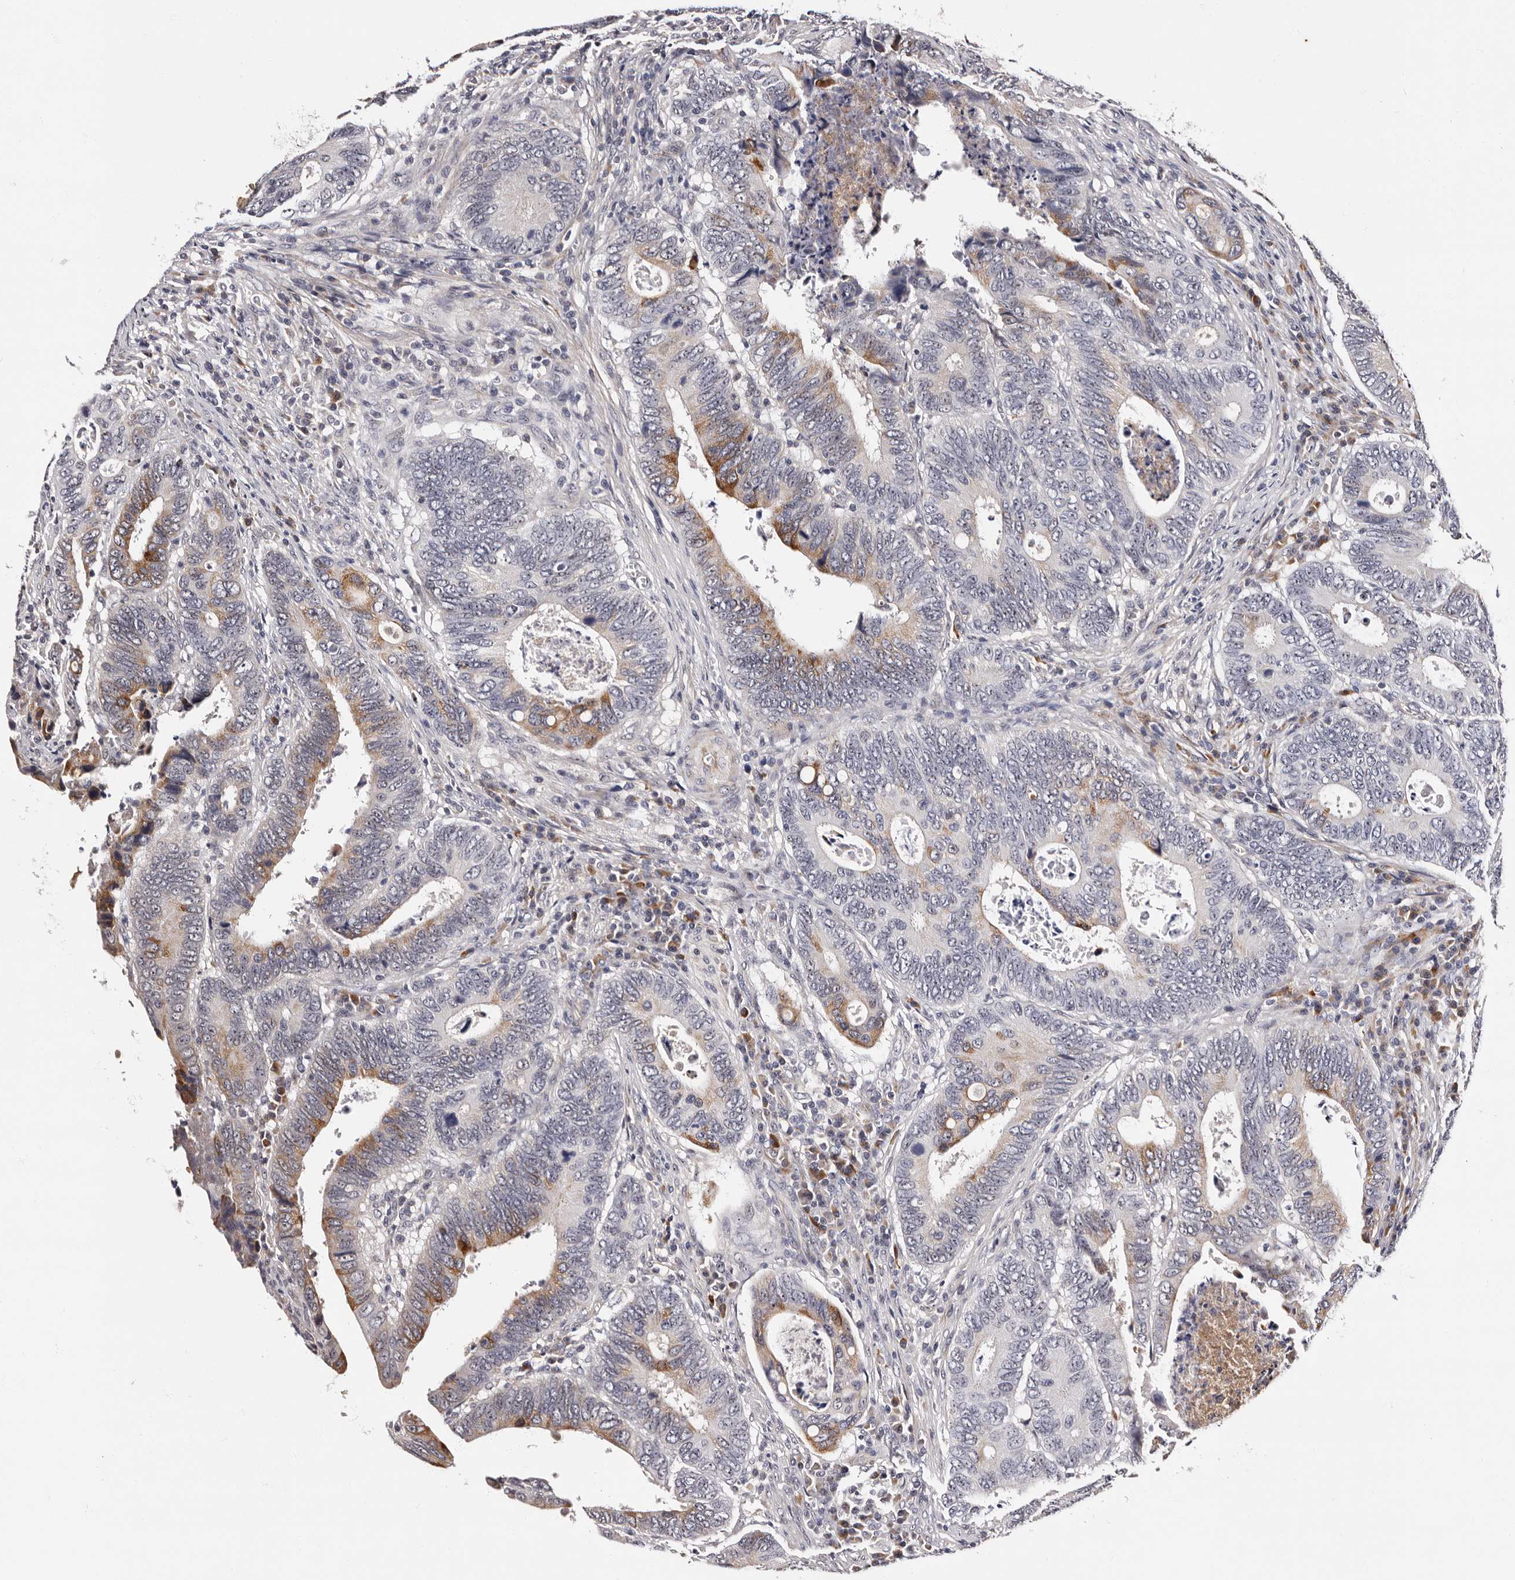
{"staining": {"intensity": "moderate", "quantity": "25%-75%", "location": "cytoplasmic/membranous"}, "tissue": "colorectal cancer", "cell_type": "Tumor cells", "image_type": "cancer", "snomed": [{"axis": "morphology", "description": "Adenocarcinoma, NOS"}, {"axis": "topography", "description": "Colon"}], "caption": "IHC image of colorectal adenocarcinoma stained for a protein (brown), which reveals medium levels of moderate cytoplasmic/membranous positivity in approximately 25%-75% of tumor cells.", "gene": "TAF4B", "patient": {"sex": "male", "age": 72}}